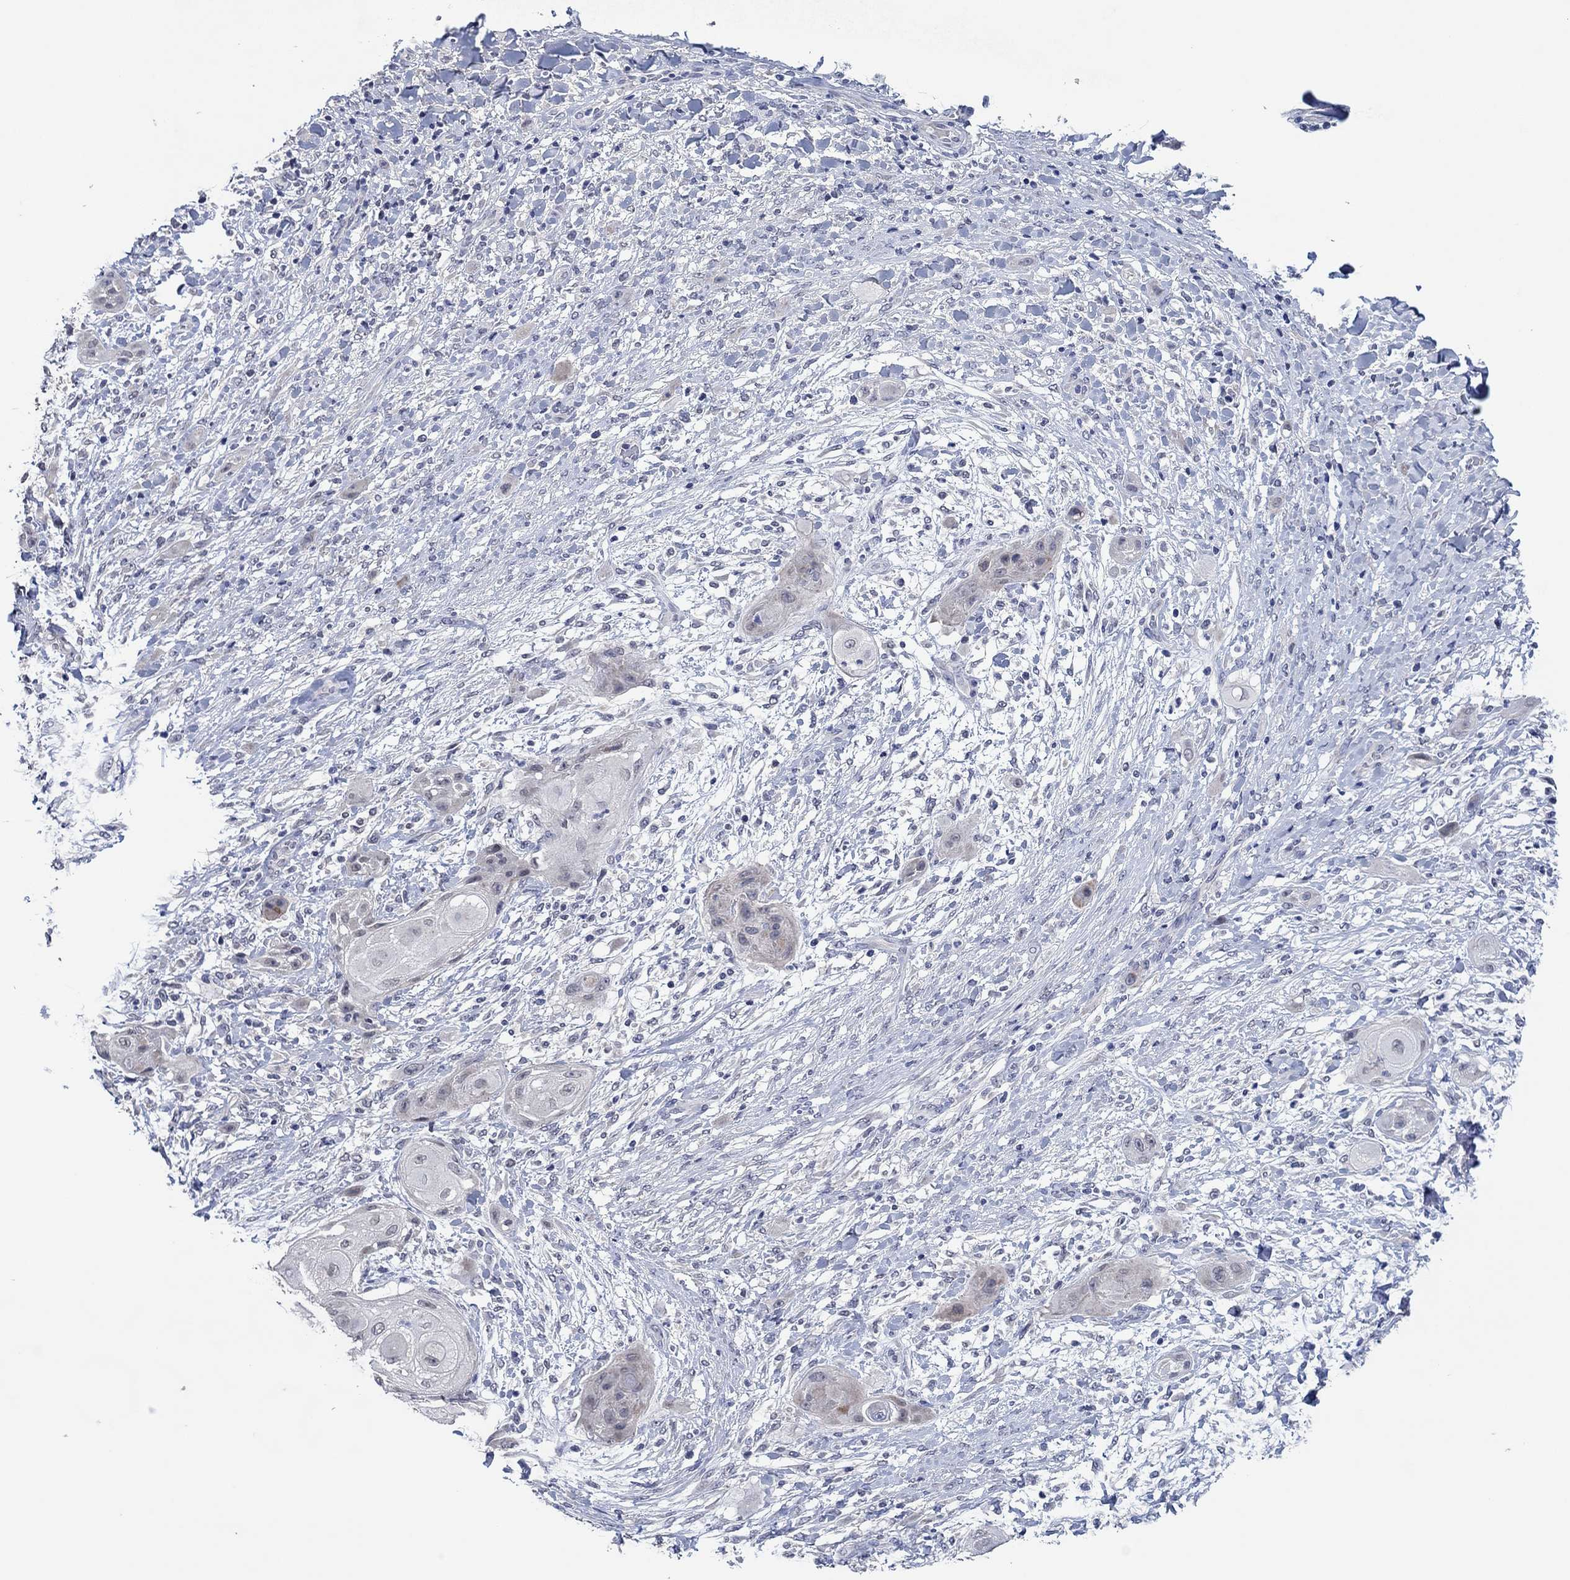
{"staining": {"intensity": "negative", "quantity": "none", "location": "none"}, "tissue": "skin cancer", "cell_type": "Tumor cells", "image_type": "cancer", "snomed": [{"axis": "morphology", "description": "Squamous cell carcinoma, NOS"}, {"axis": "topography", "description": "Skin"}], "caption": "Immunohistochemical staining of squamous cell carcinoma (skin) demonstrates no significant staining in tumor cells.", "gene": "PRRT3", "patient": {"sex": "male", "age": 62}}